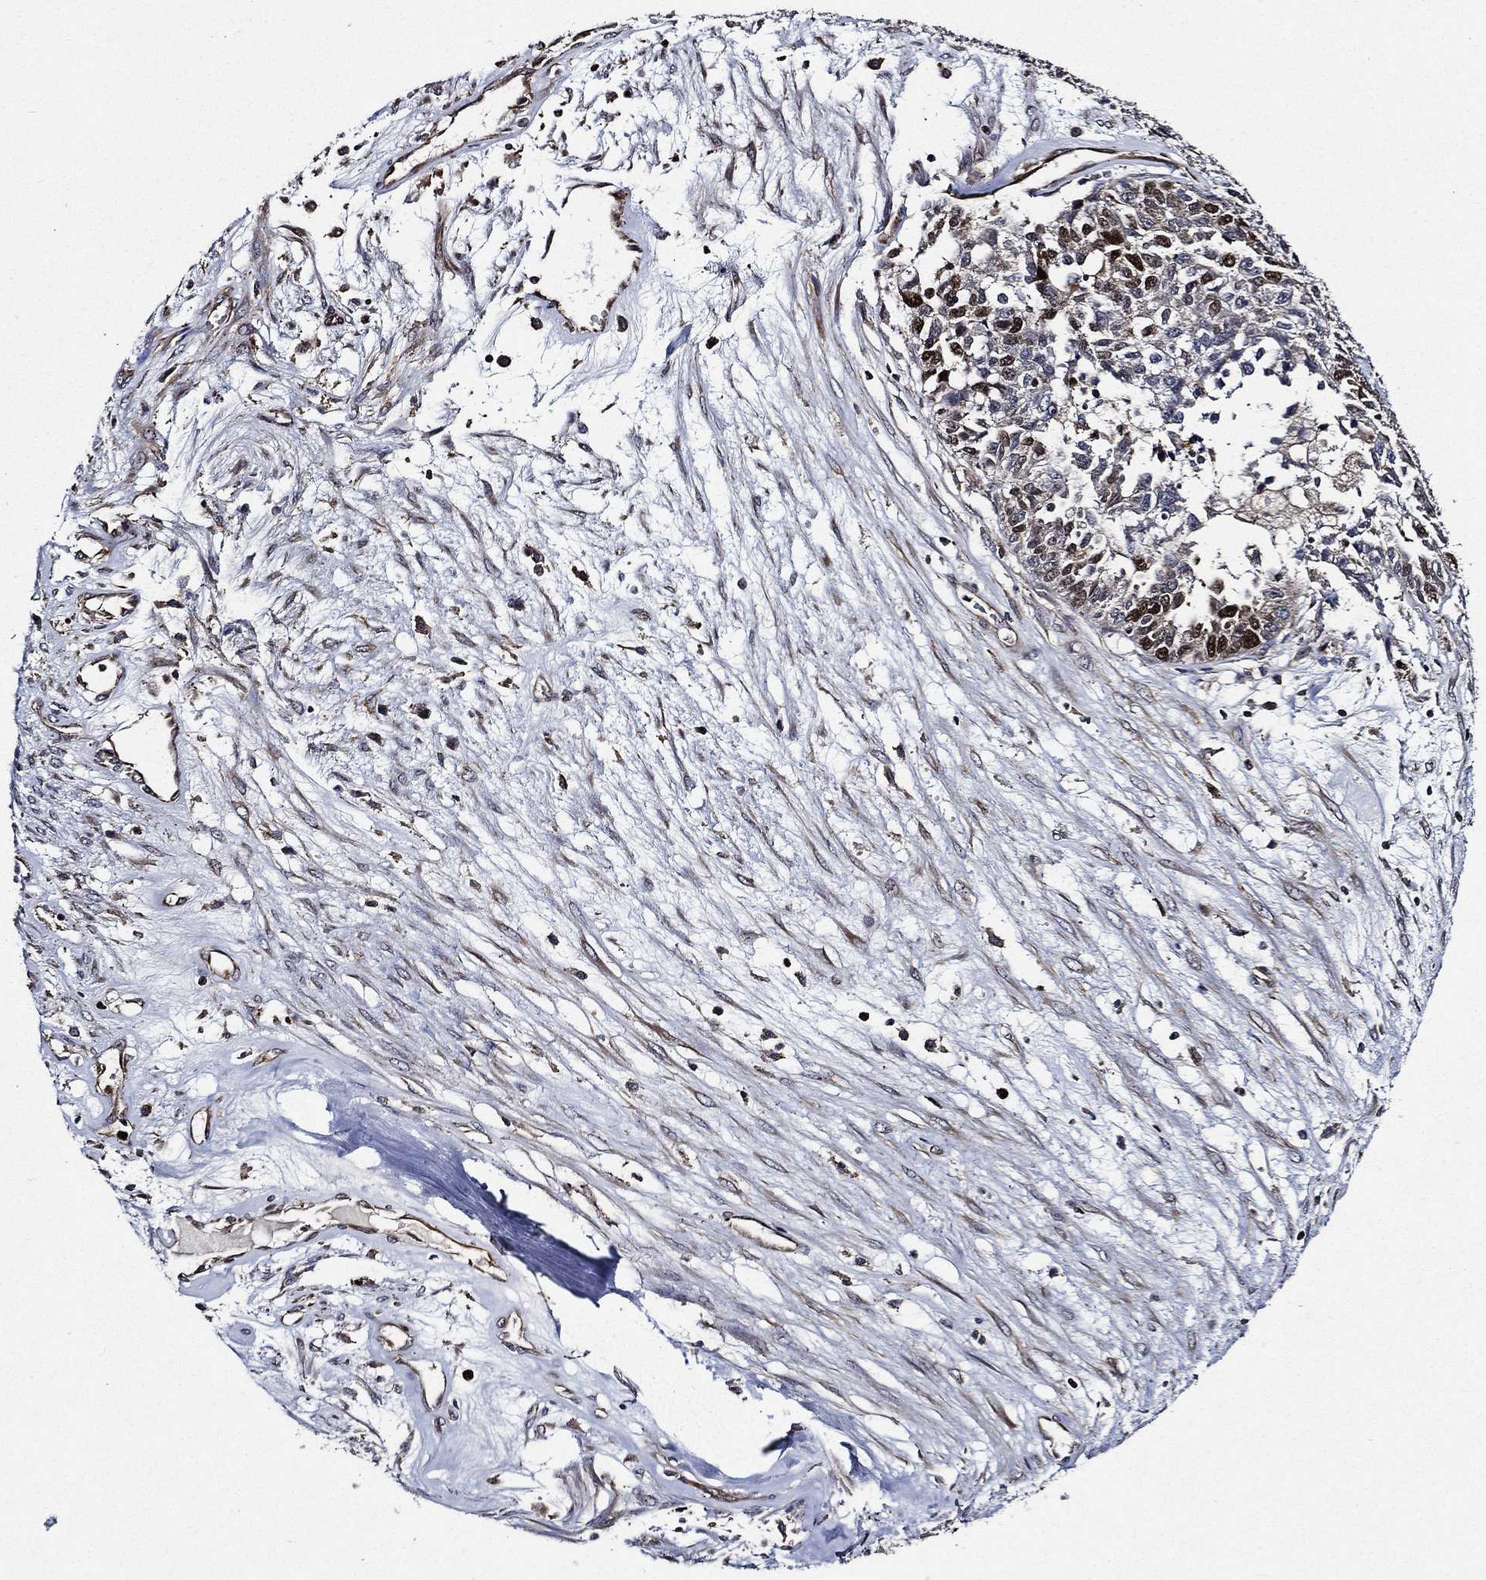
{"staining": {"intensity": "strong", "quantity": "<25%", "location": "nuclear"}, "tissue": "ovarian cancer", "cell_type": "Tumor cells", "image_type": "cancer", "snomed": [{"axis": "morphology", "description": "Cystadenocarcinoma, serous, NOS"}, {"axis": "topography", "description": "Ovary"}], "caption": "Immunohistochemistry (IHC) staining of ovarian cancer (serous cystadenocarcinoma), which displays medium levels of strong nuclear staining in about <25% of tumor cells indicating strong nuclear protein staining. The staining was performed using DAB (brown) for protein detection and nuclei were counterstained in hematoxylin (blue).", "gene": "KIF20B", "patient": {"sex": "female", "age": 87}}